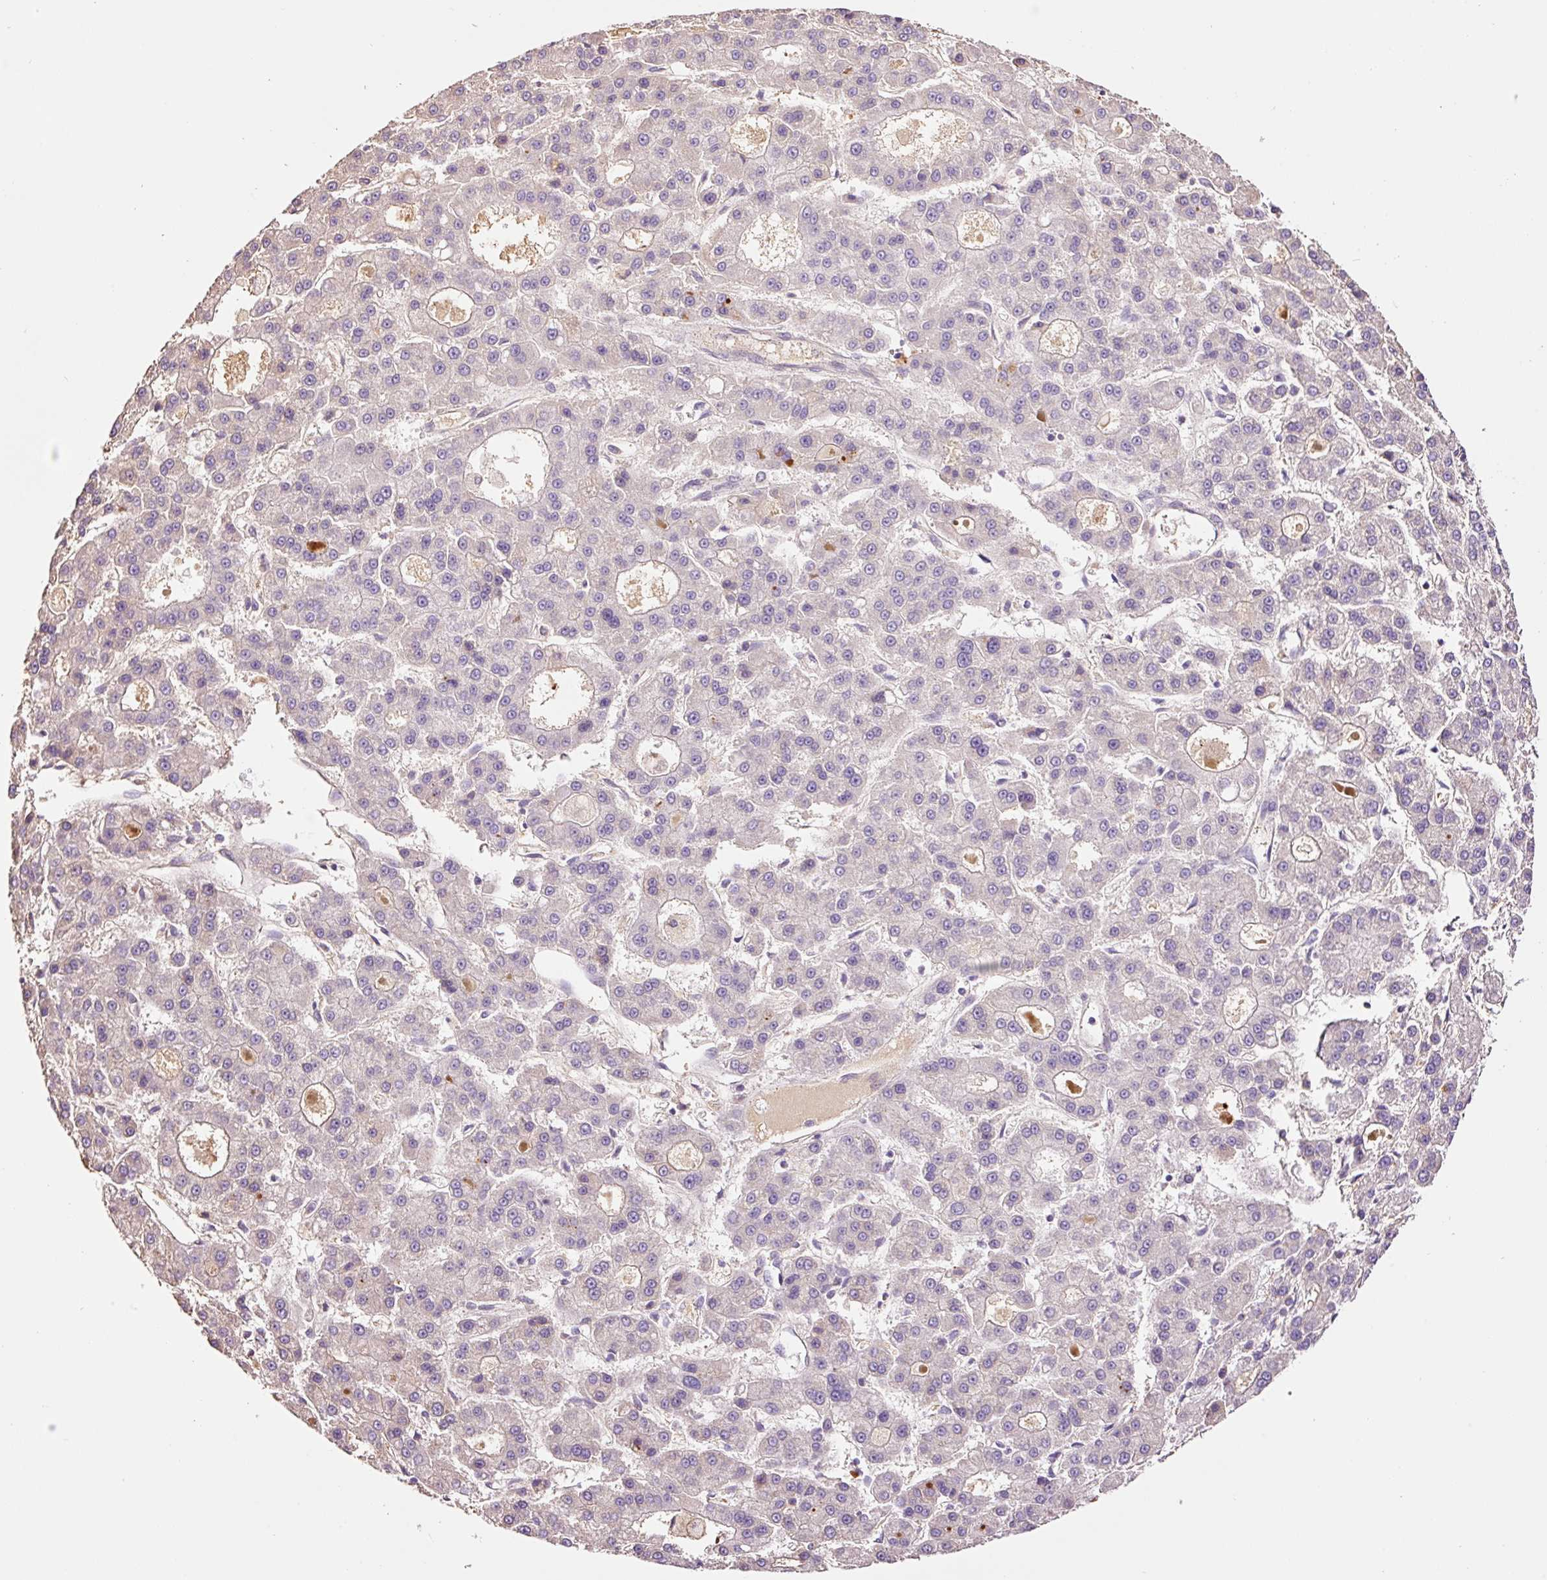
{"staining": {"intensity": "negative", "quantity": "none", "location": "none"}, "tissue": "liver cancer", "cell_type": "Tumor cells", "image_type": "cancer", "snomed": [{"axis": "morphology", "description": "Carcinoma, Hepatocellular, NOS"}, {"axis": "topography", "description": "Liver"}], "caption": "The IHC histopathology image has no significant positivity in tumor cells of liver cancer tissue.", "gene": "TMEM235", "patient": {"sex": "male", "age": 70}}